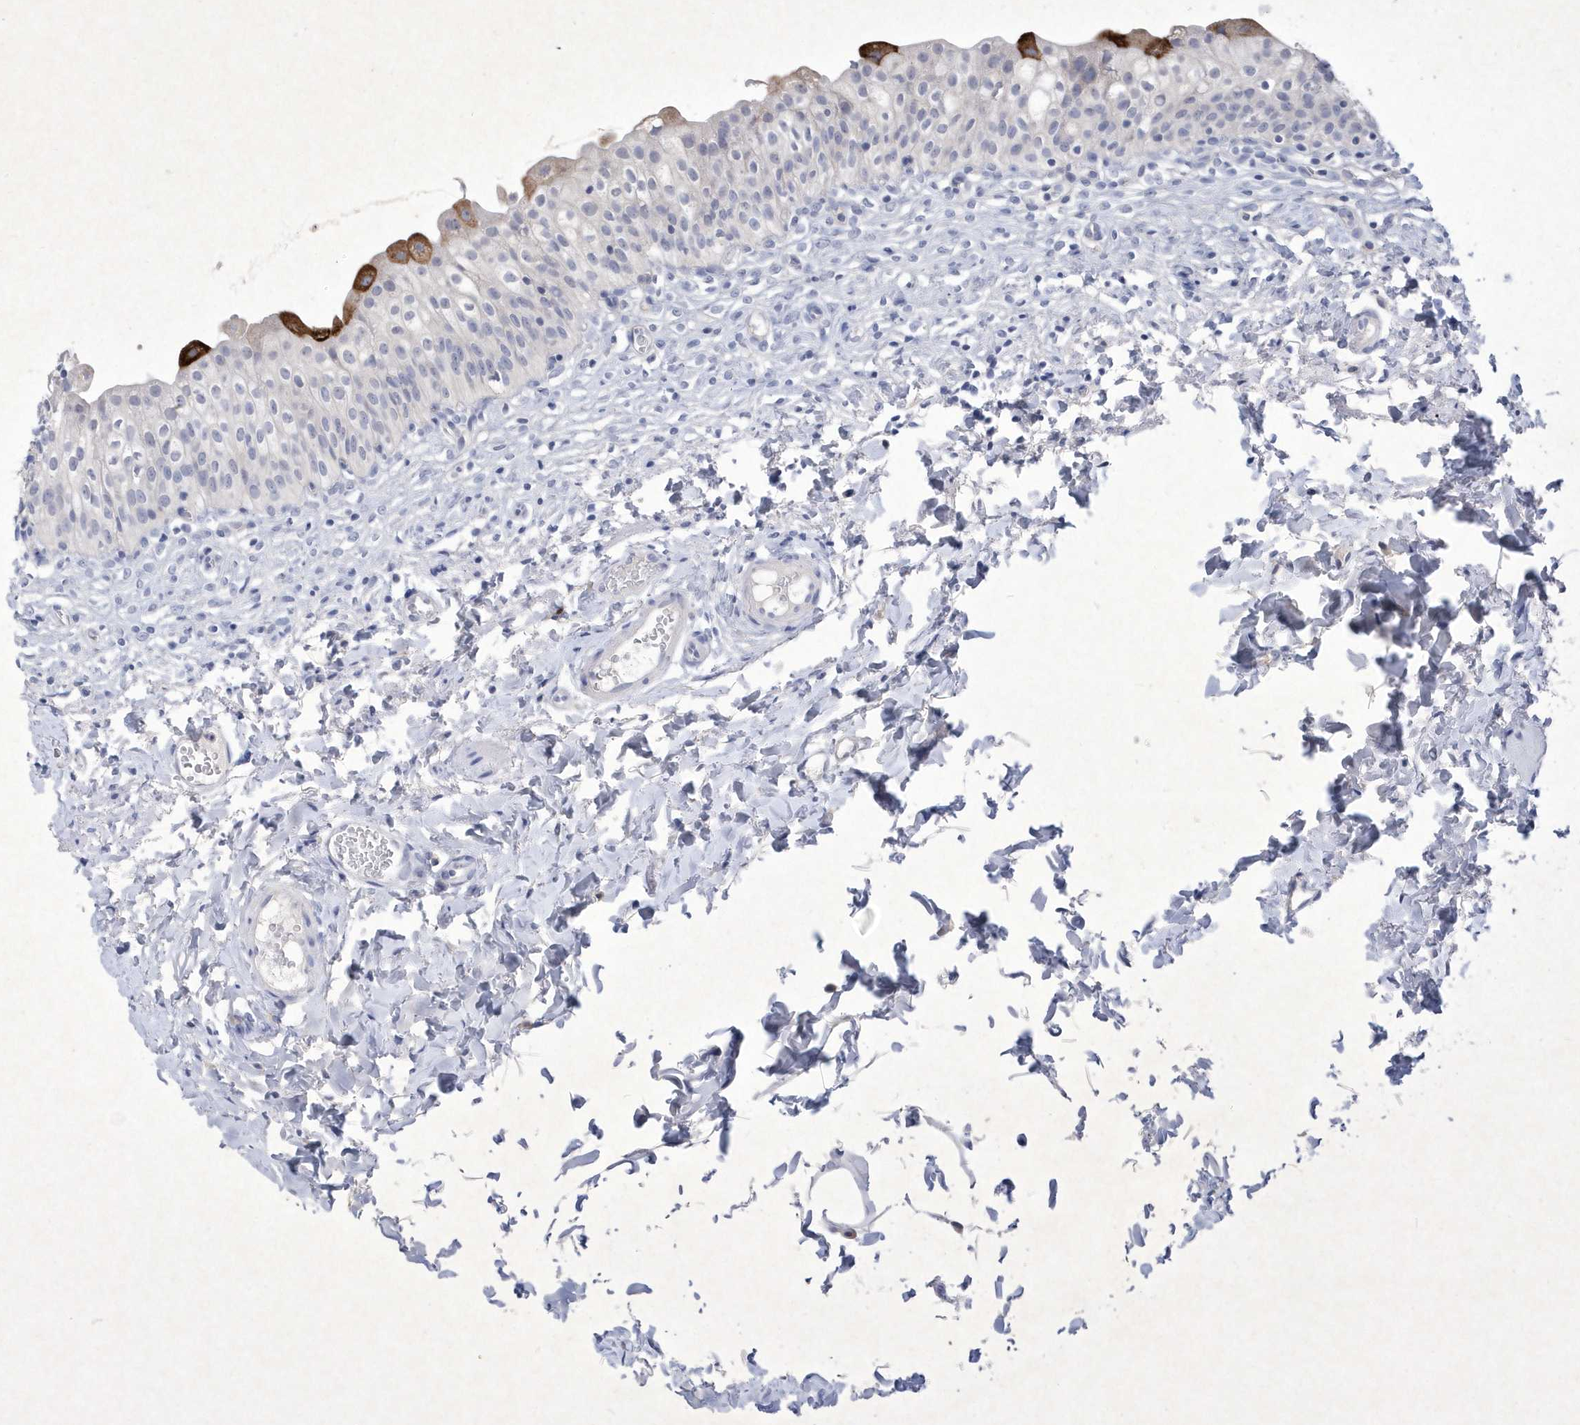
{"staining": {"intensity": "moderate", "quantity": "25%-75%", "location": "cytoplasmic/membranous"}, "tissue": "urinary bladder", "cell_type": "Urothelial cells", "image_type": "normal", "snomed": [{"axis": "morphology", "description": "Normal tissue, NOS"}, {"axis": "topography", "description": "Urinary bladder"}], "caption": "Immunohistochemical staining of normal human urinary bladder demonstrates medium levels of moderate cytoplasmic/membranous positivity in approximately 25%-75% of urothelial cells. (DAB (3,3'-diaminobenzidine) IHC, brown staining for protein, blue staining for nuclei).", "gene": "BHLHA15", "patient": {"sex": "male", "age": 55}}